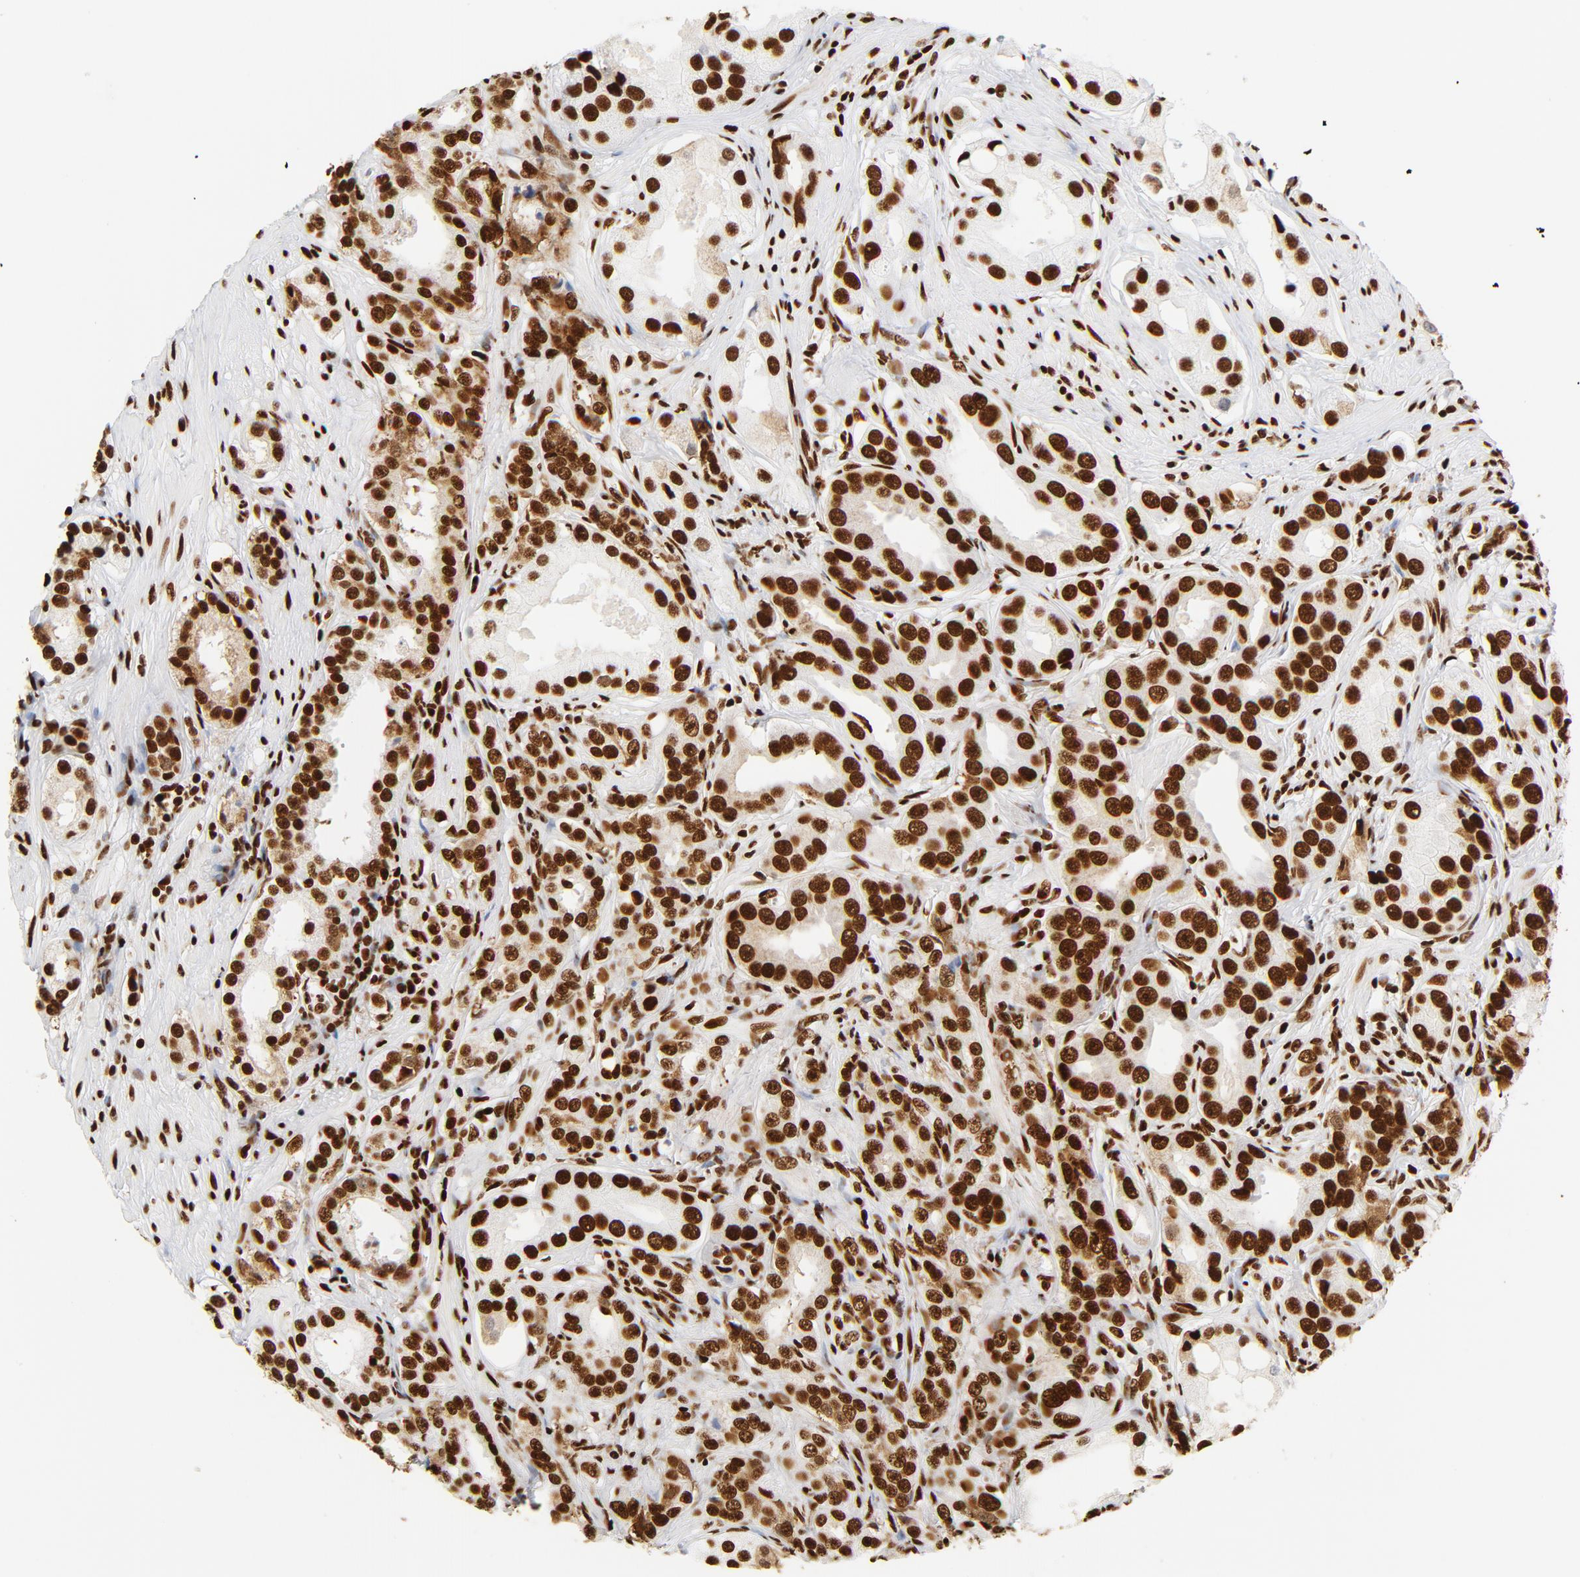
{"staining": {"intensity": "strong", "quantity": ">75%", "location": "cytoplasmic/membranous,nuclear"}, "tissue": "prostate cancer", "cell_type": "Tumor cells", "image_type": "cancer", "snomed": [{"axis": "morphology", "description": "Adenocarcinoma, Medium grade"}, {"axis": "topography", "description": "Prostate"}], "caption": "Tumor cells show high levels of strong cytoplasmic/membranous and nuclear expression in about >75% of cells in prostate cancer (medium-grade adenocarcinoma).", "gene": "XRCC6", "patient": {"sex": "male", "age": 53}}